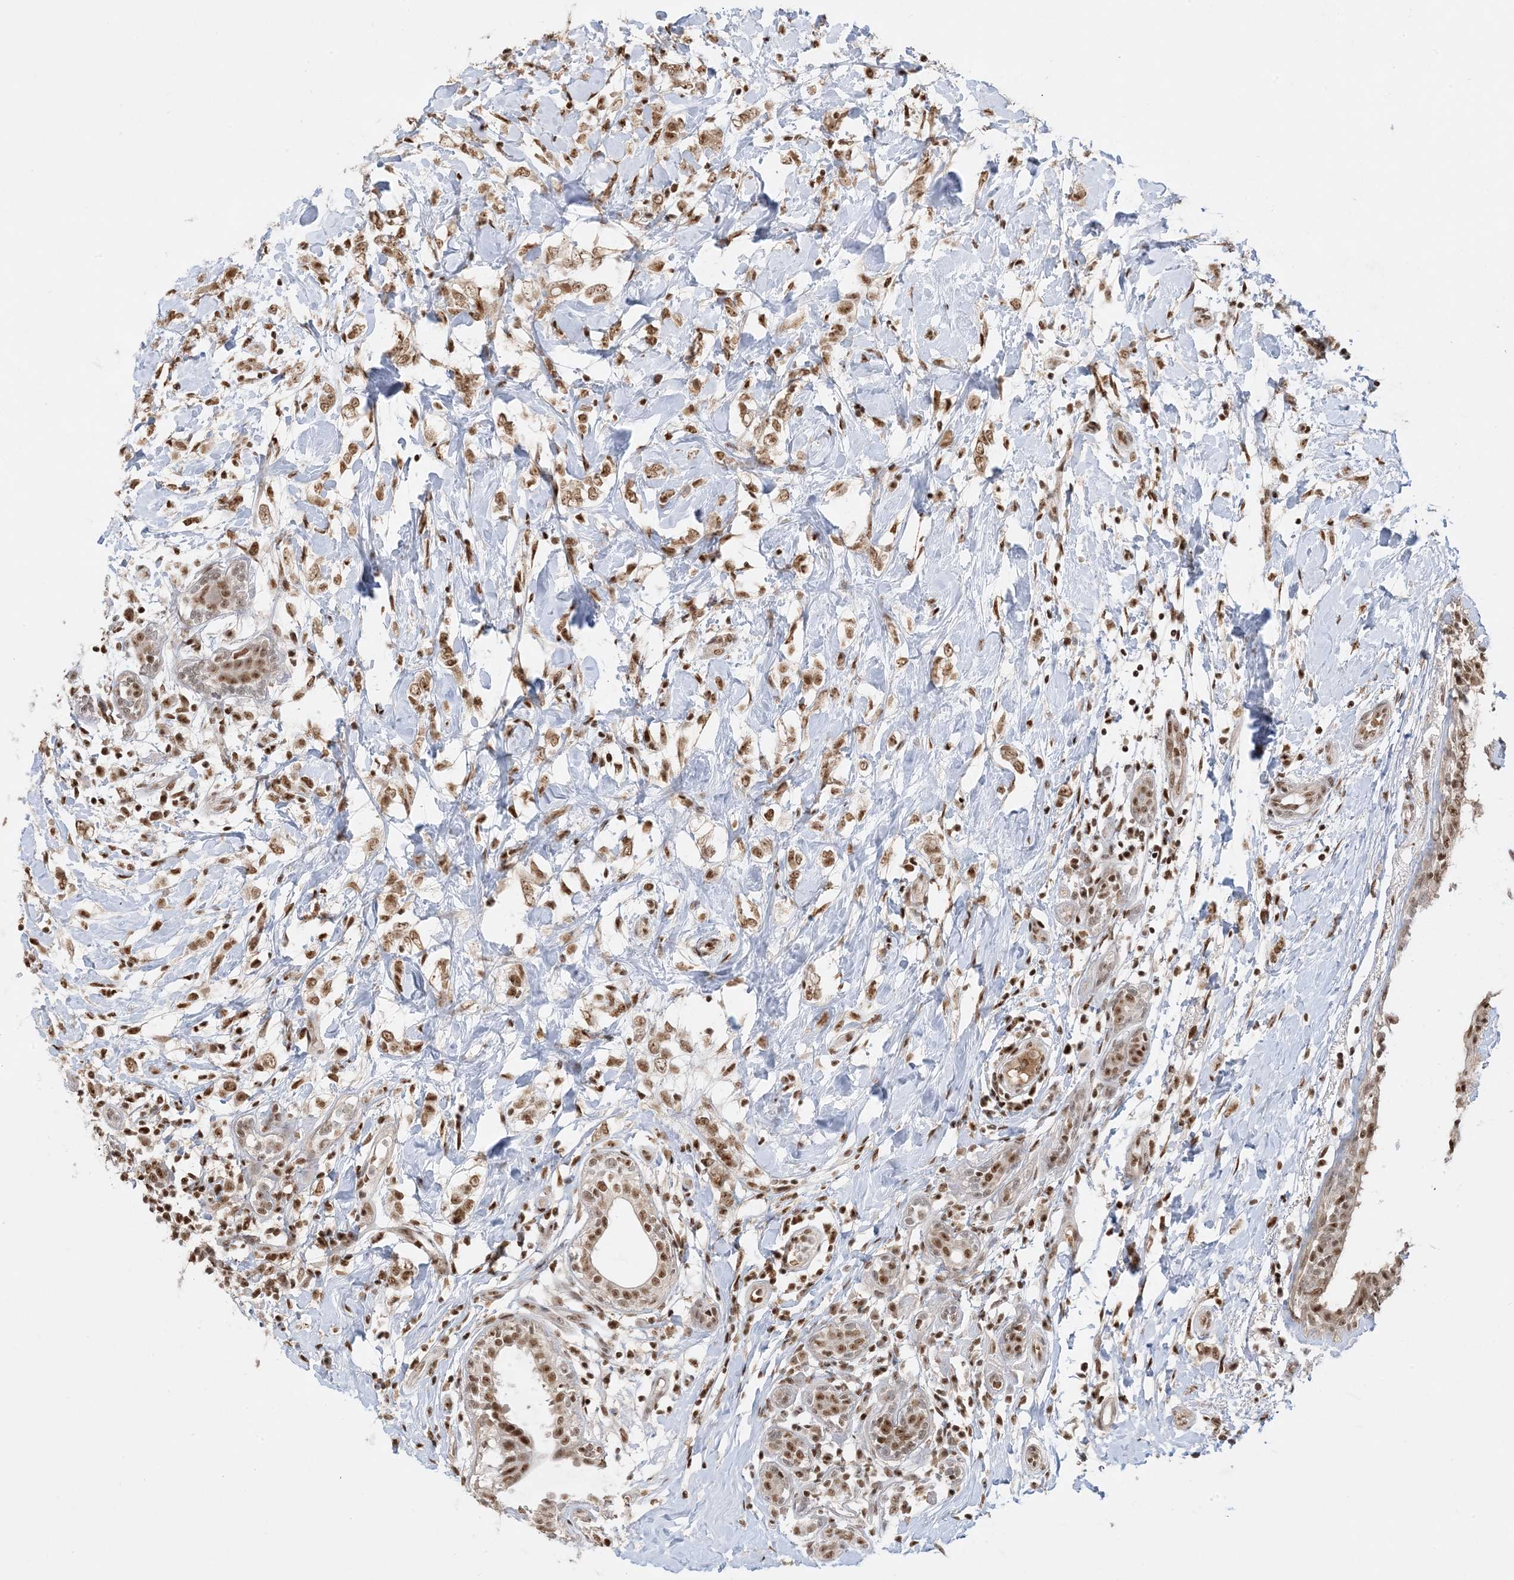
{"staining": {"intensity": "moderate", "quantity": ">75%", "location": "nuclear"}, "tissue": "breast cancer", "cell_type": "Tumor cells", "image_type": "cancer", "snomed": [{"axis": "morphology", "description": "Normal tissue, NOS"}, {"axis": "morphology", "description": "Lobular carcinoma"}, {"axis": "topography", "description": "Breast"}], "caption": "Moderate nuclear expression is present in approximately >75% of tumor cells in breast cancer.", "gene": "PPIL2", "patient": {"sex": "female", "age": 47}}